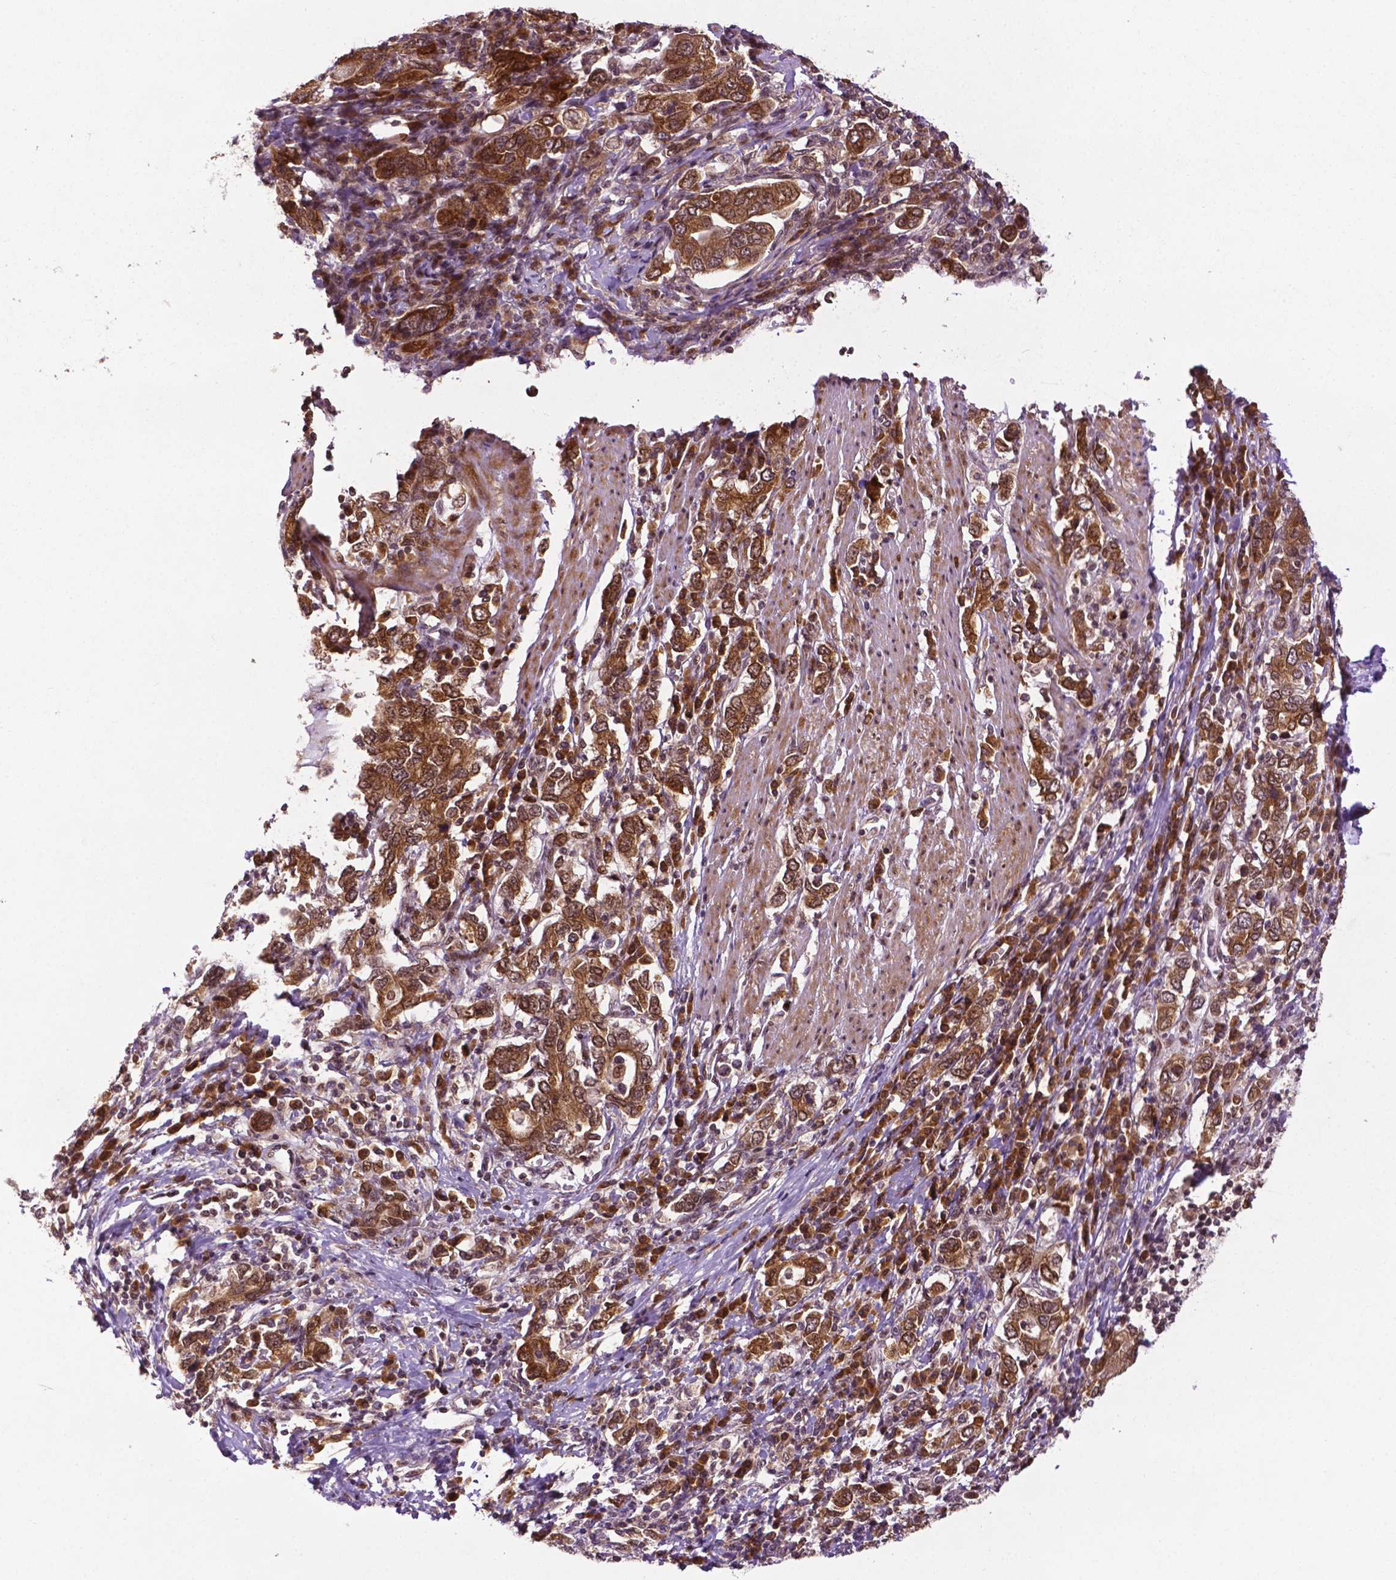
{"staining": {"intensity": "moderate", "quantity": ">75%", "location": "cytoplasmic/membranous,nuclear"}, "tissue": "stomach cancer", "cell_type": "Tumor cells", "image_type": "cancer", "snomed": [{"axis": "morphology", "description": "Adenocarcinoma, NOS"}, {"axis": "topography", "description": "Stomach, upper"}, {"axis": "topography", "description": "Stomach"}], "caption": "High-magnification brightfield microscopy of stomach cancer stained with DAB (3,3'-diaminobenzidine) (brown) and counterstained with hematoxylin (blue). tumor cells exhibit moderate cytoplasmic/membranous and nuclear staining is seen in about>75% of cells.", "gene": "TMX2", "patient": {"sex": "male", "age": 62}}